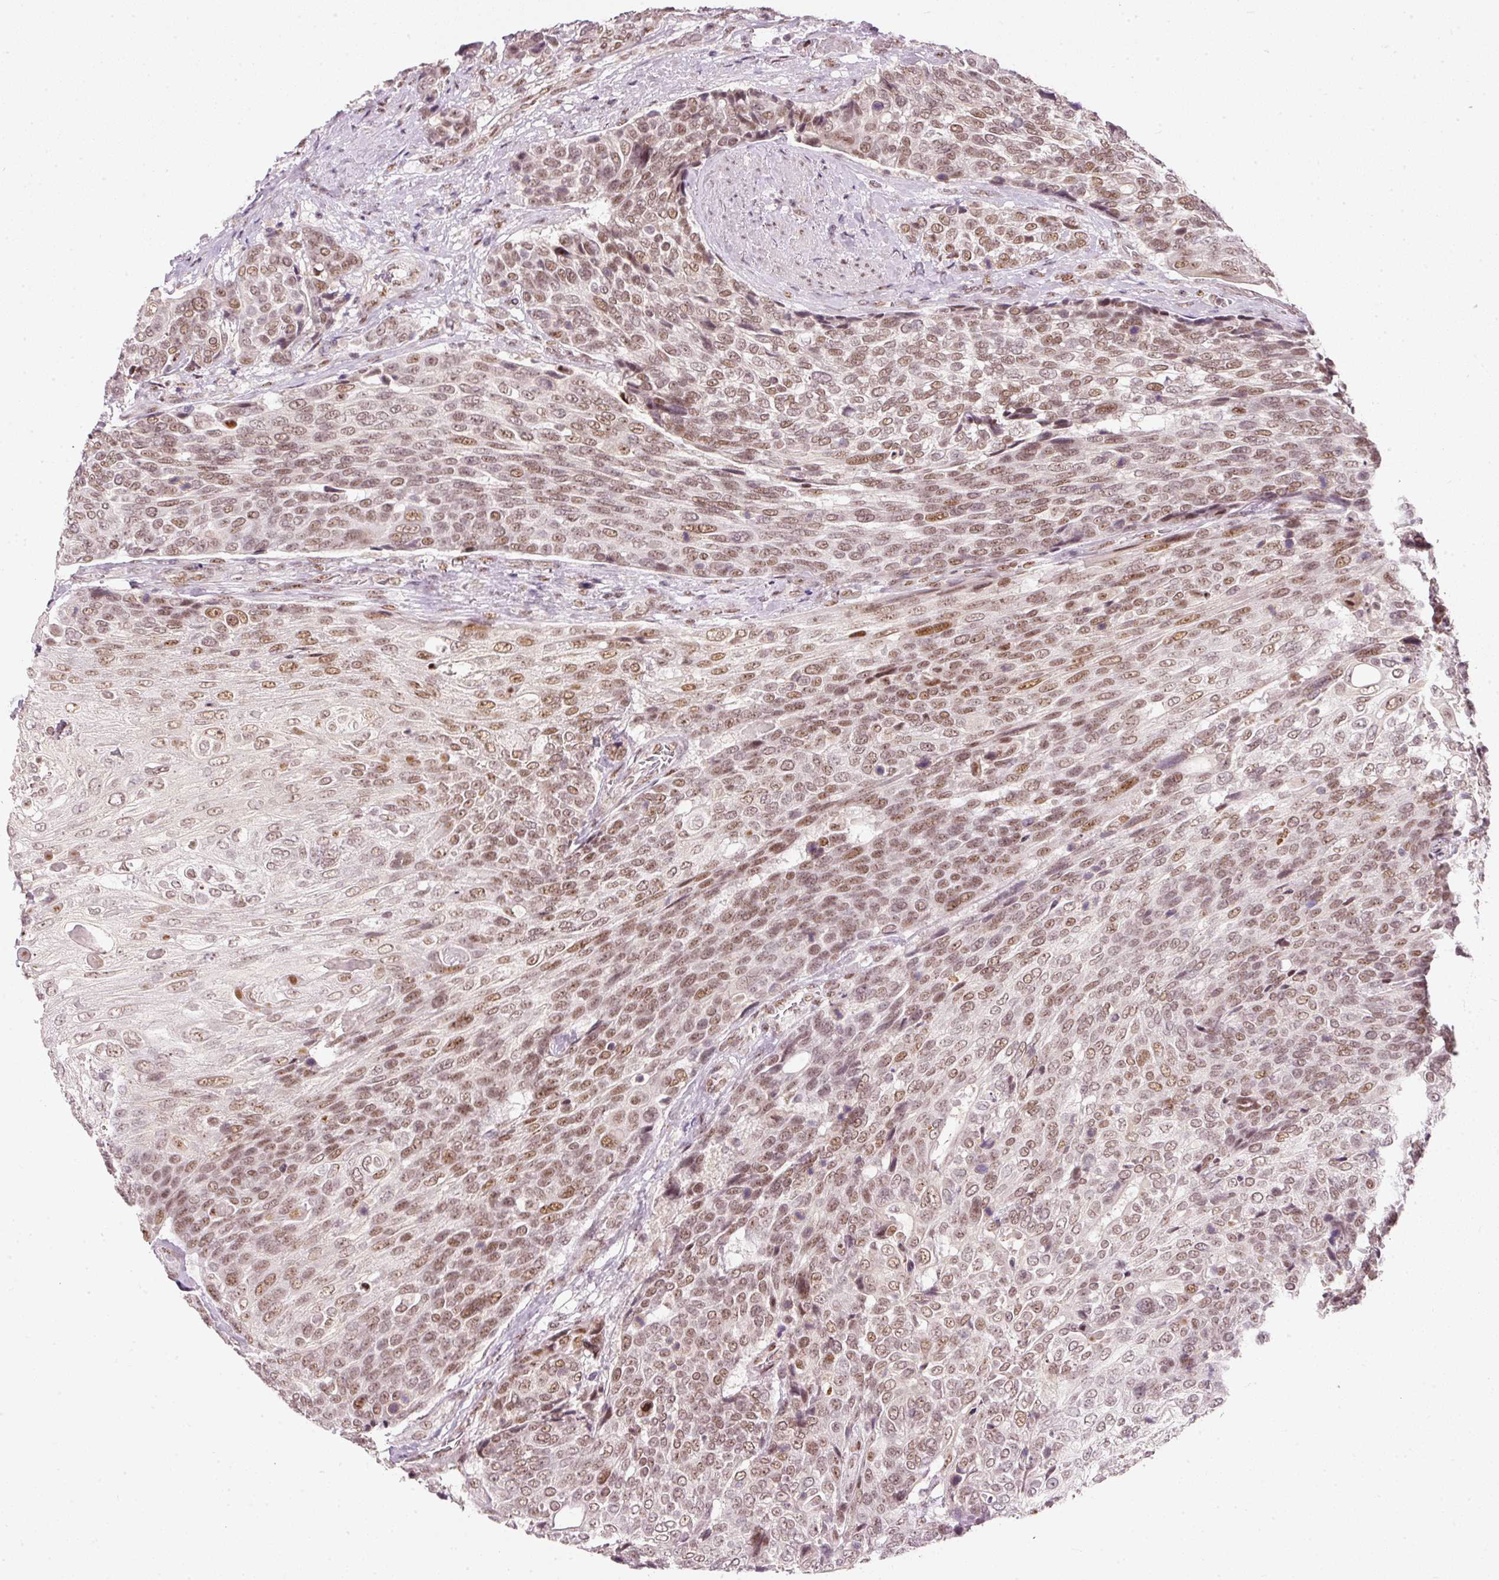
{"staining": {"intensity": "moderate", "quantity": ">75%", "location": "nuclear"}, "tissue": "urothelial cancer", "cell_type": "Tumor cells", "image_type": "cancer", "snomed": [{"axis": "morphology", "description": "Urothelial carcinoma, High grade"}, {"axis": "topography", "description": "Urinary bladder"}], "caption": "Brown immunohistochemical staining in urothelial cancer reveals moderate nuclear staining in approximately >75% of tumor cells.", "gene": "FSTL3", "patient": {"sex": "female", "age": 70}}